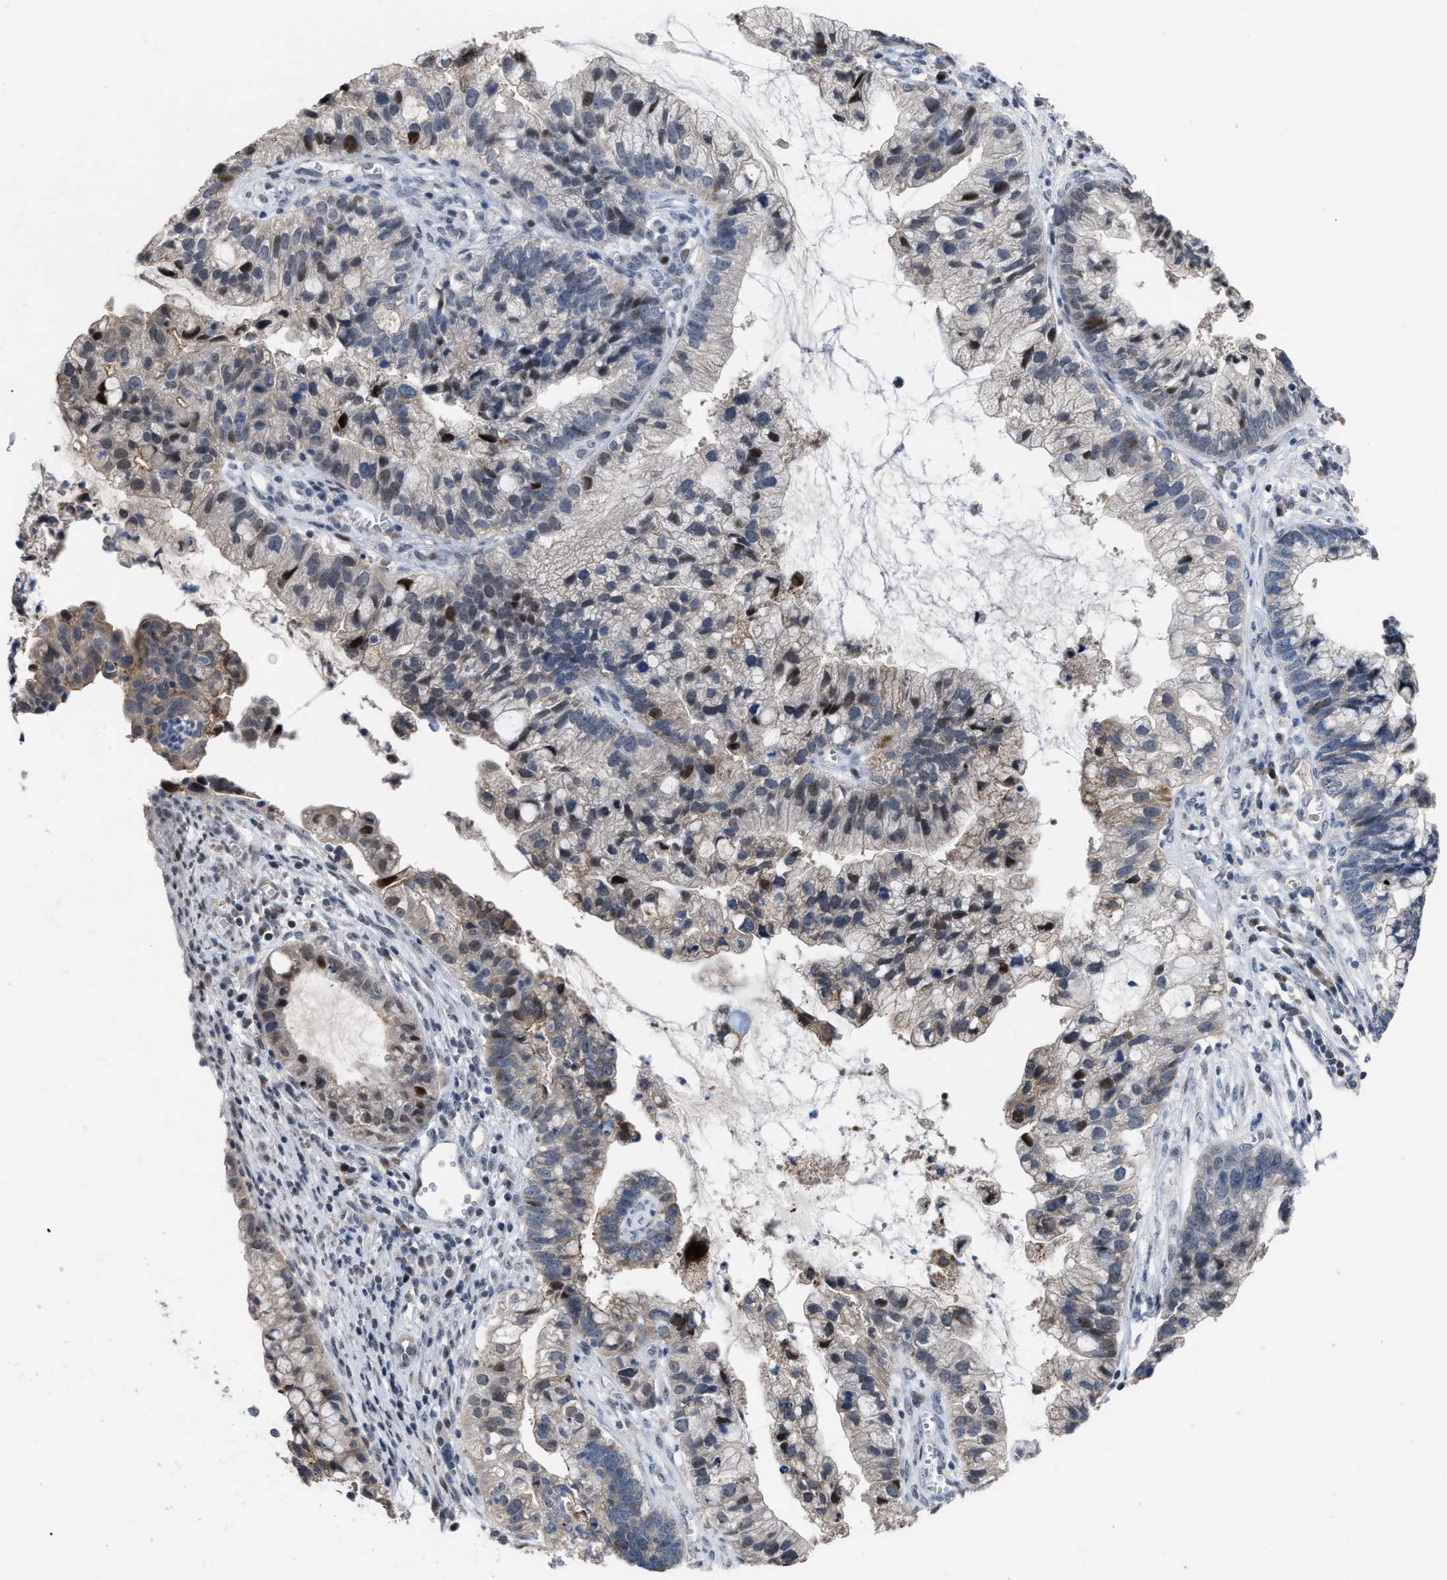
{"staining": {"intensity": "moderate", "quantity": "<25%", "location": "nuclear"}, "tissue": "cervical cancer", "cell_type": "Tumor cells", "image_type": "cancer", "snomed": [{"axis": "morphology", "description": "Adenocarcinoma, NOS"}, {"axis": "topography", "description": "Cervix"}], "caption": "Cervical cancer (adenocarcinoma) tissue shows moderate nuclear staining in approximately <25% of tumor cells, visualized by immunohistochemistry.", "gene": "SETDB1", "patient": {"sex": "female", "age": 44}}